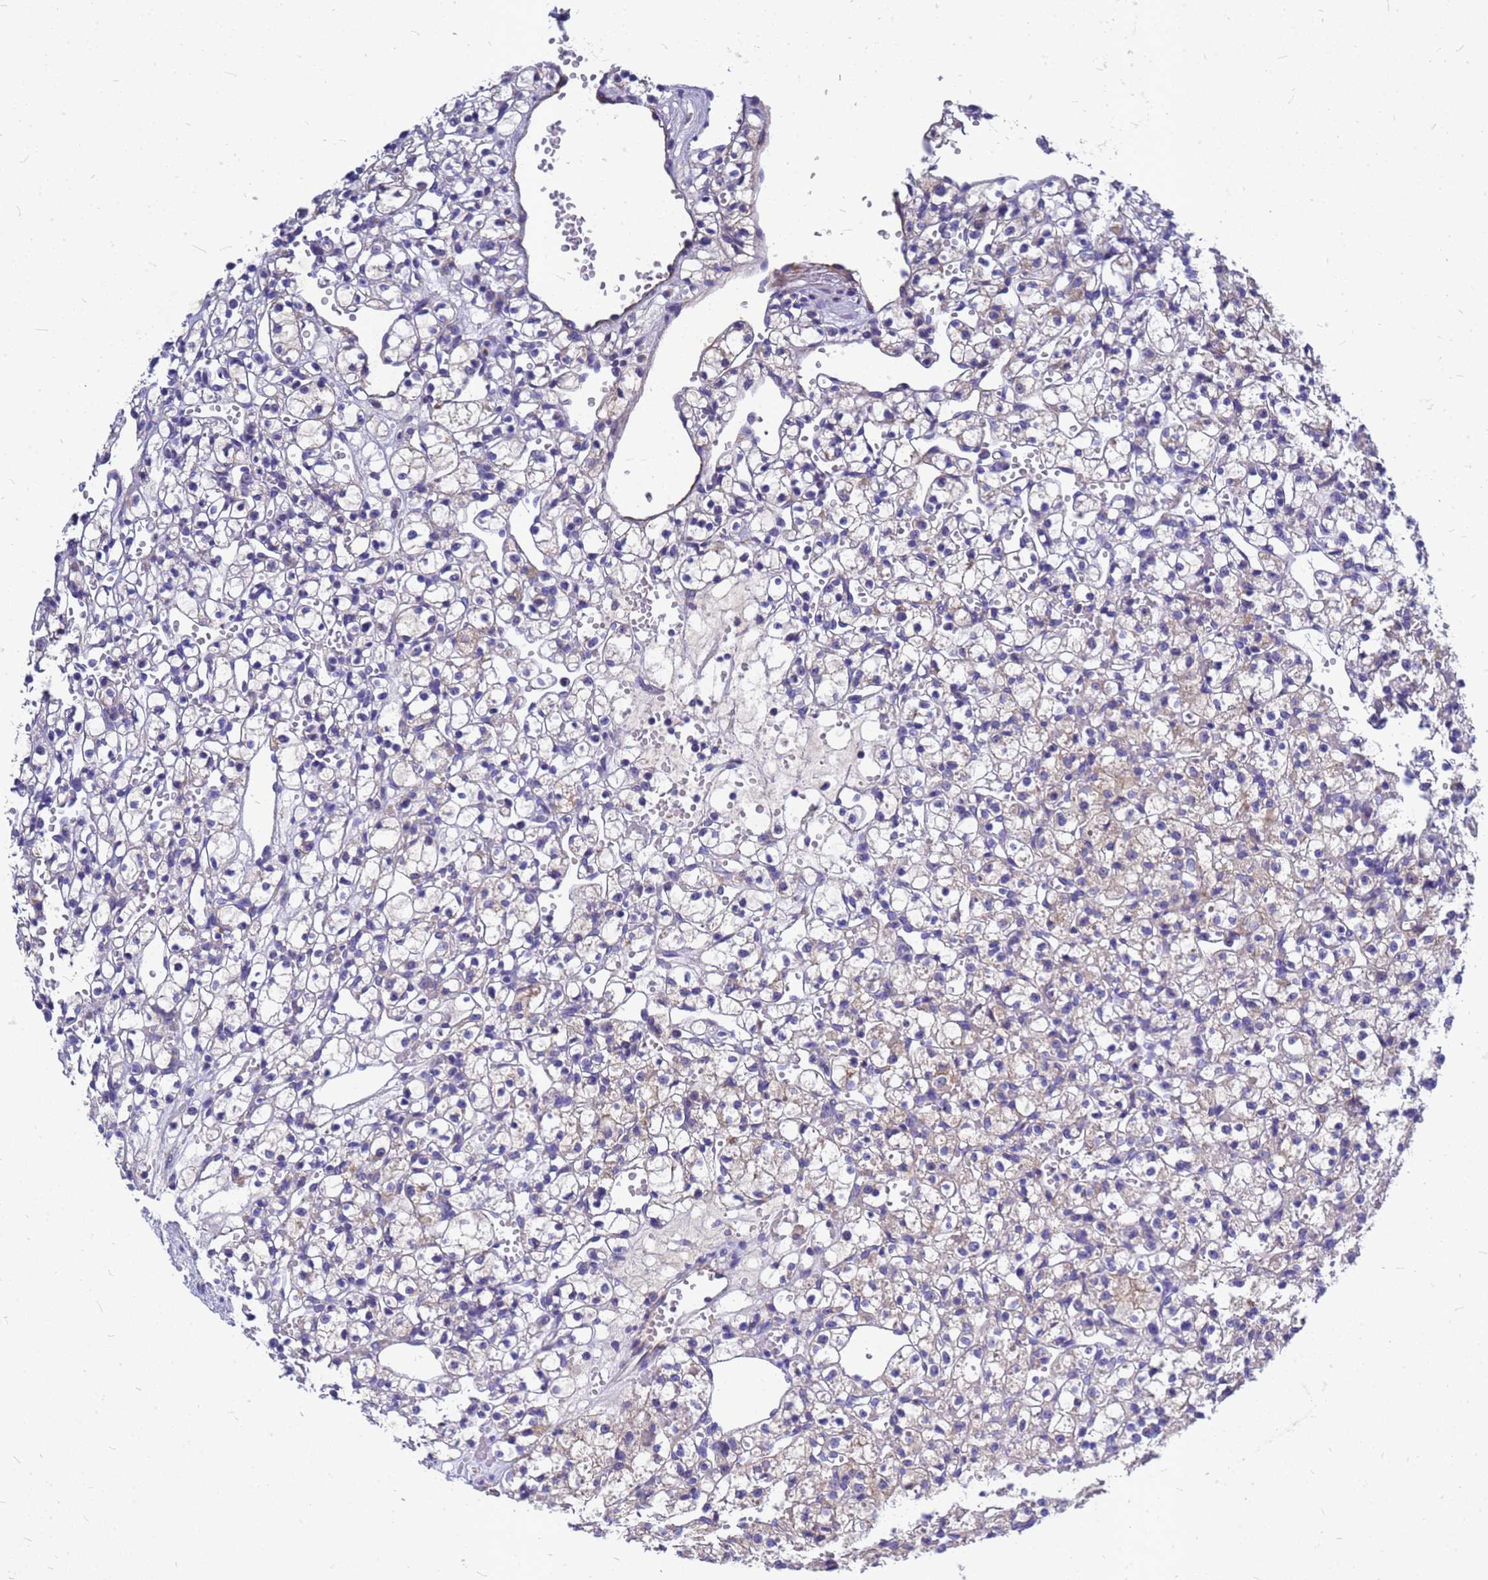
{"staining": {"intensity": "negative", "quantity": "none", "location": "none"}, "tissue": "renal cancer", "cell_type": "Tumor cells", "image_type": "cancer", "snomed": [{"axis": "morphology", "description": "Adenocarcinoma, NOS"}, {"axis": "topography", "description": "Kidney"}], "caption": "Immunohistochemical staining of renal cancer (adenocarcinoma) displays no significant positivity in tumor cells.", "gene": "FBXW5", "patient": {"sex": "female", "age": 59}}